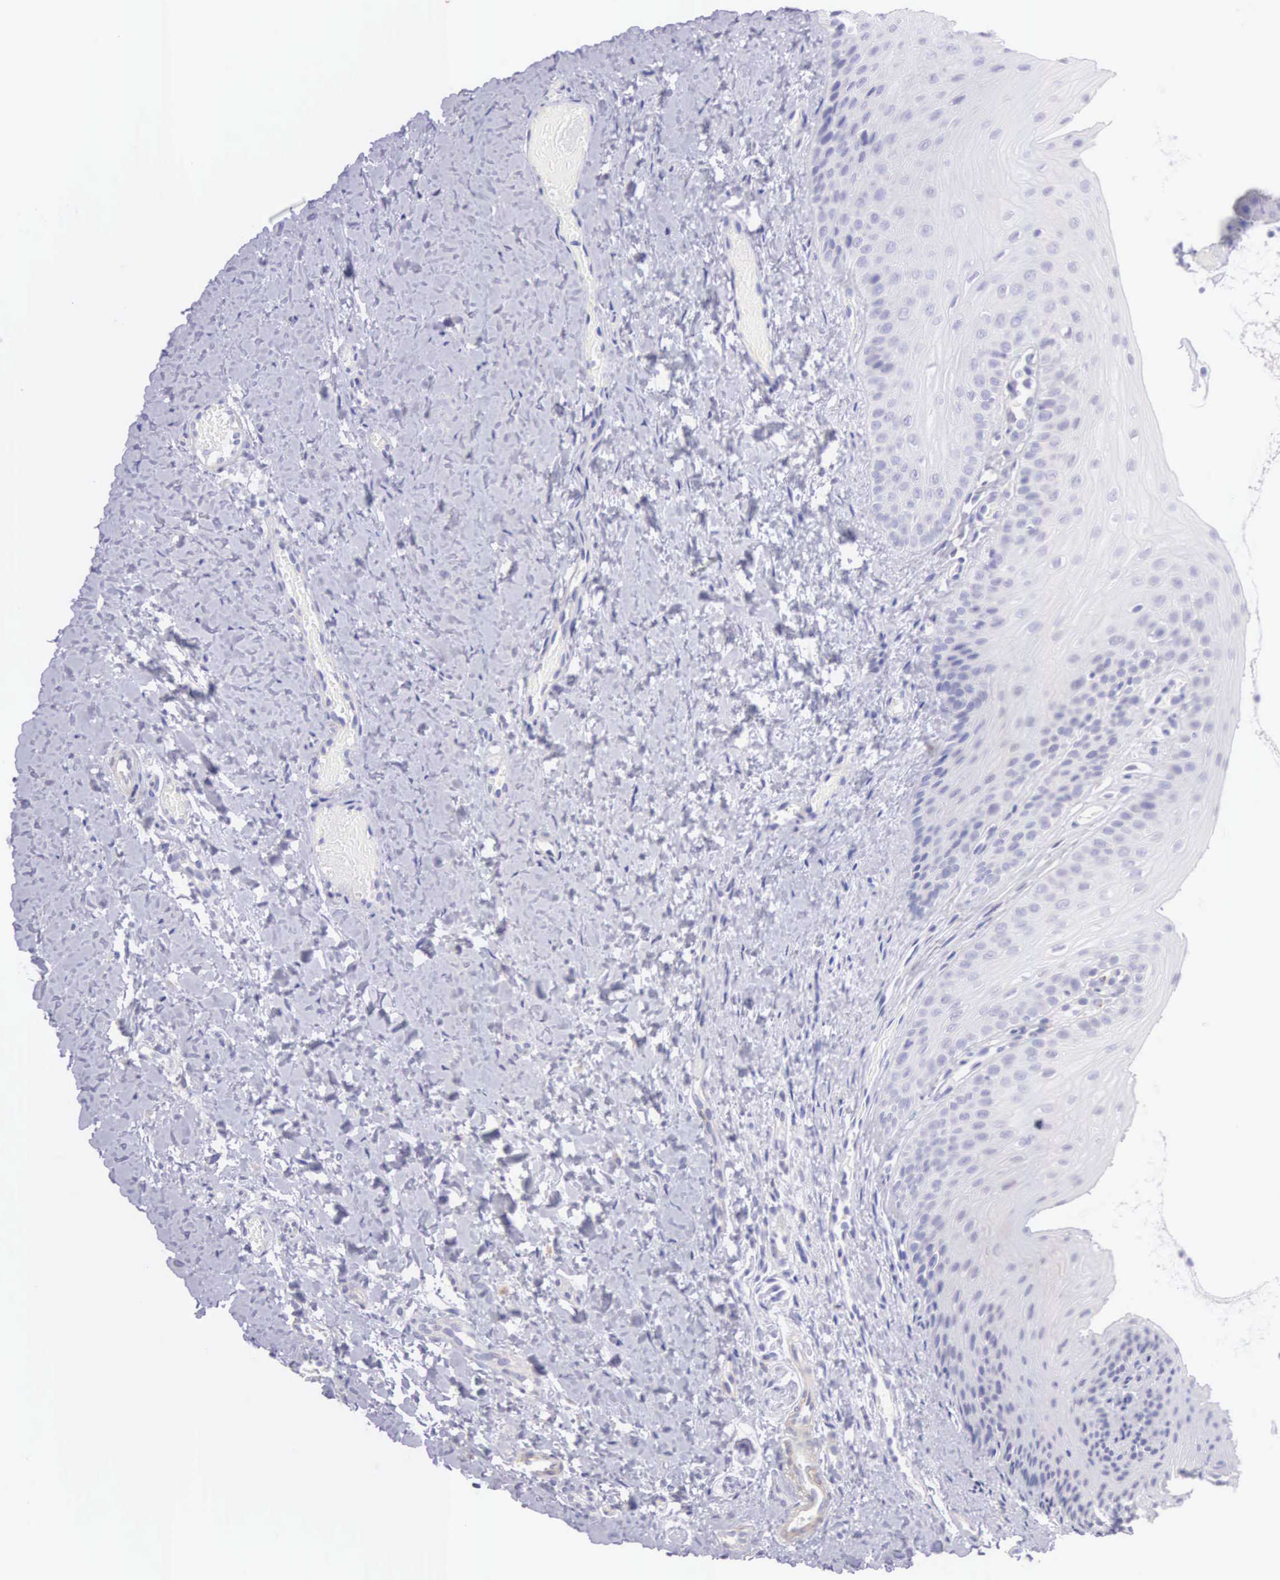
{"staining": {"intensity": "negative", "quantity": "none", "location": "none"}, "tissue": "oral mucosa", "cell_type": "Squamous epithelial cells", "image_type": "normal", "snomed": [{"axis": "morphology", "description": "Normal tissue, NOS"}, {"axis": "topography", "description": "Oral tissue"}], "caption": "Squamous epithelial cells are negative for brown protein staining in normal oral mucosa. (IHC, brightfield microscopy, high magnification).", "gene": "ARFGAP3", "patient": {"sex": "female", "age": 23}}